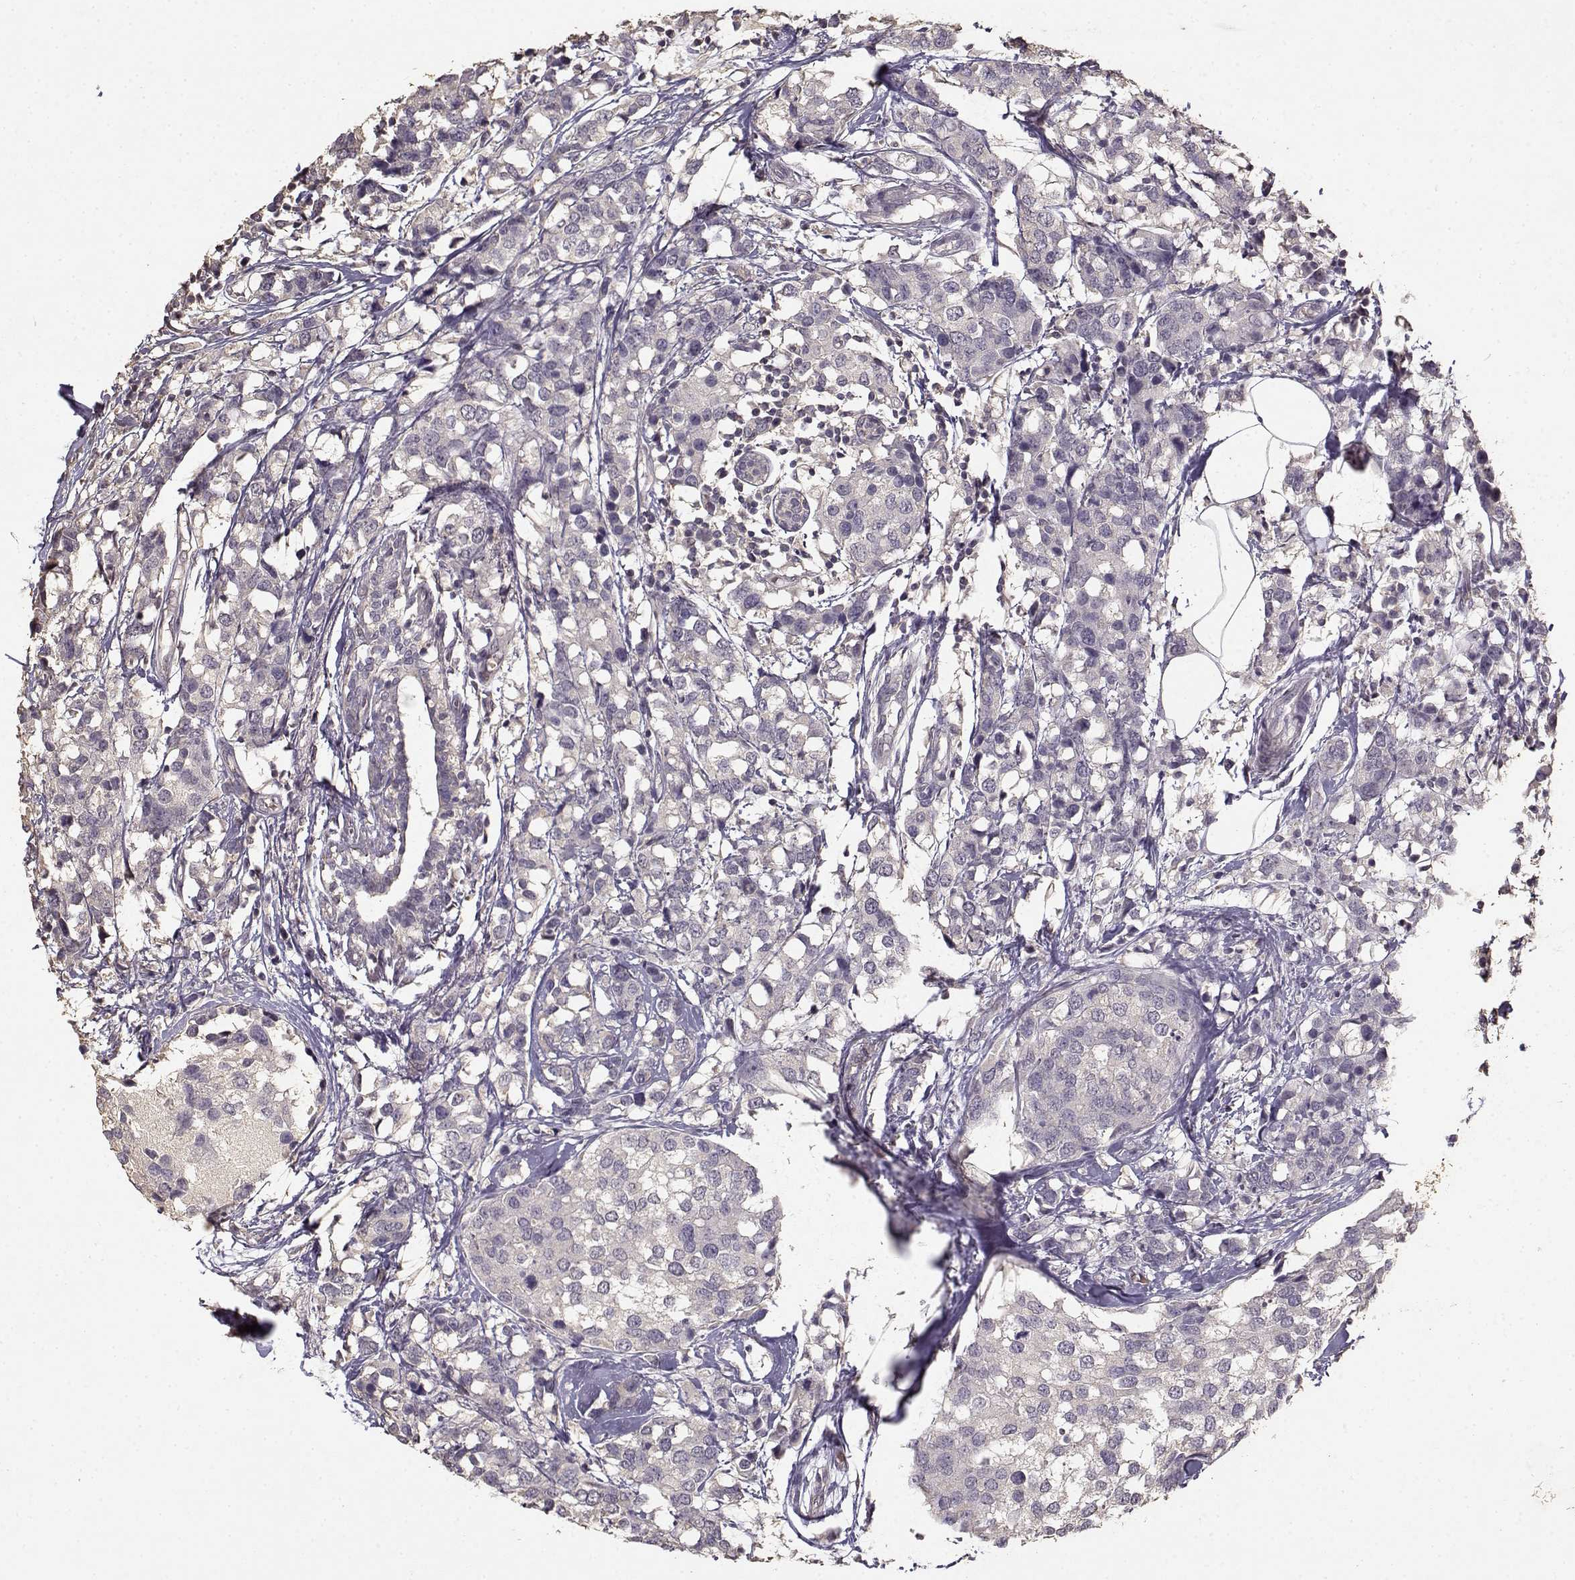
{"staining": {"intensity": "negative", "quantity": "none", "location": "none"}, "tissue": "breast cancer", "cell_type": "Tumor cells", "image_type": "cancer", "snomed": [{"axis": "morphology", "description": "Lobular carcinoma"}, {"axis": "topography", "description": "Breast"}], "caption": "Immunohistochemistry (IHC) histopathology image of human breast lobular carcinoma stained for a protein (brown), which displays no positivity in tumor cells.", "gene": "UROC1", "patient": {"sex": "female", "age": 59}}